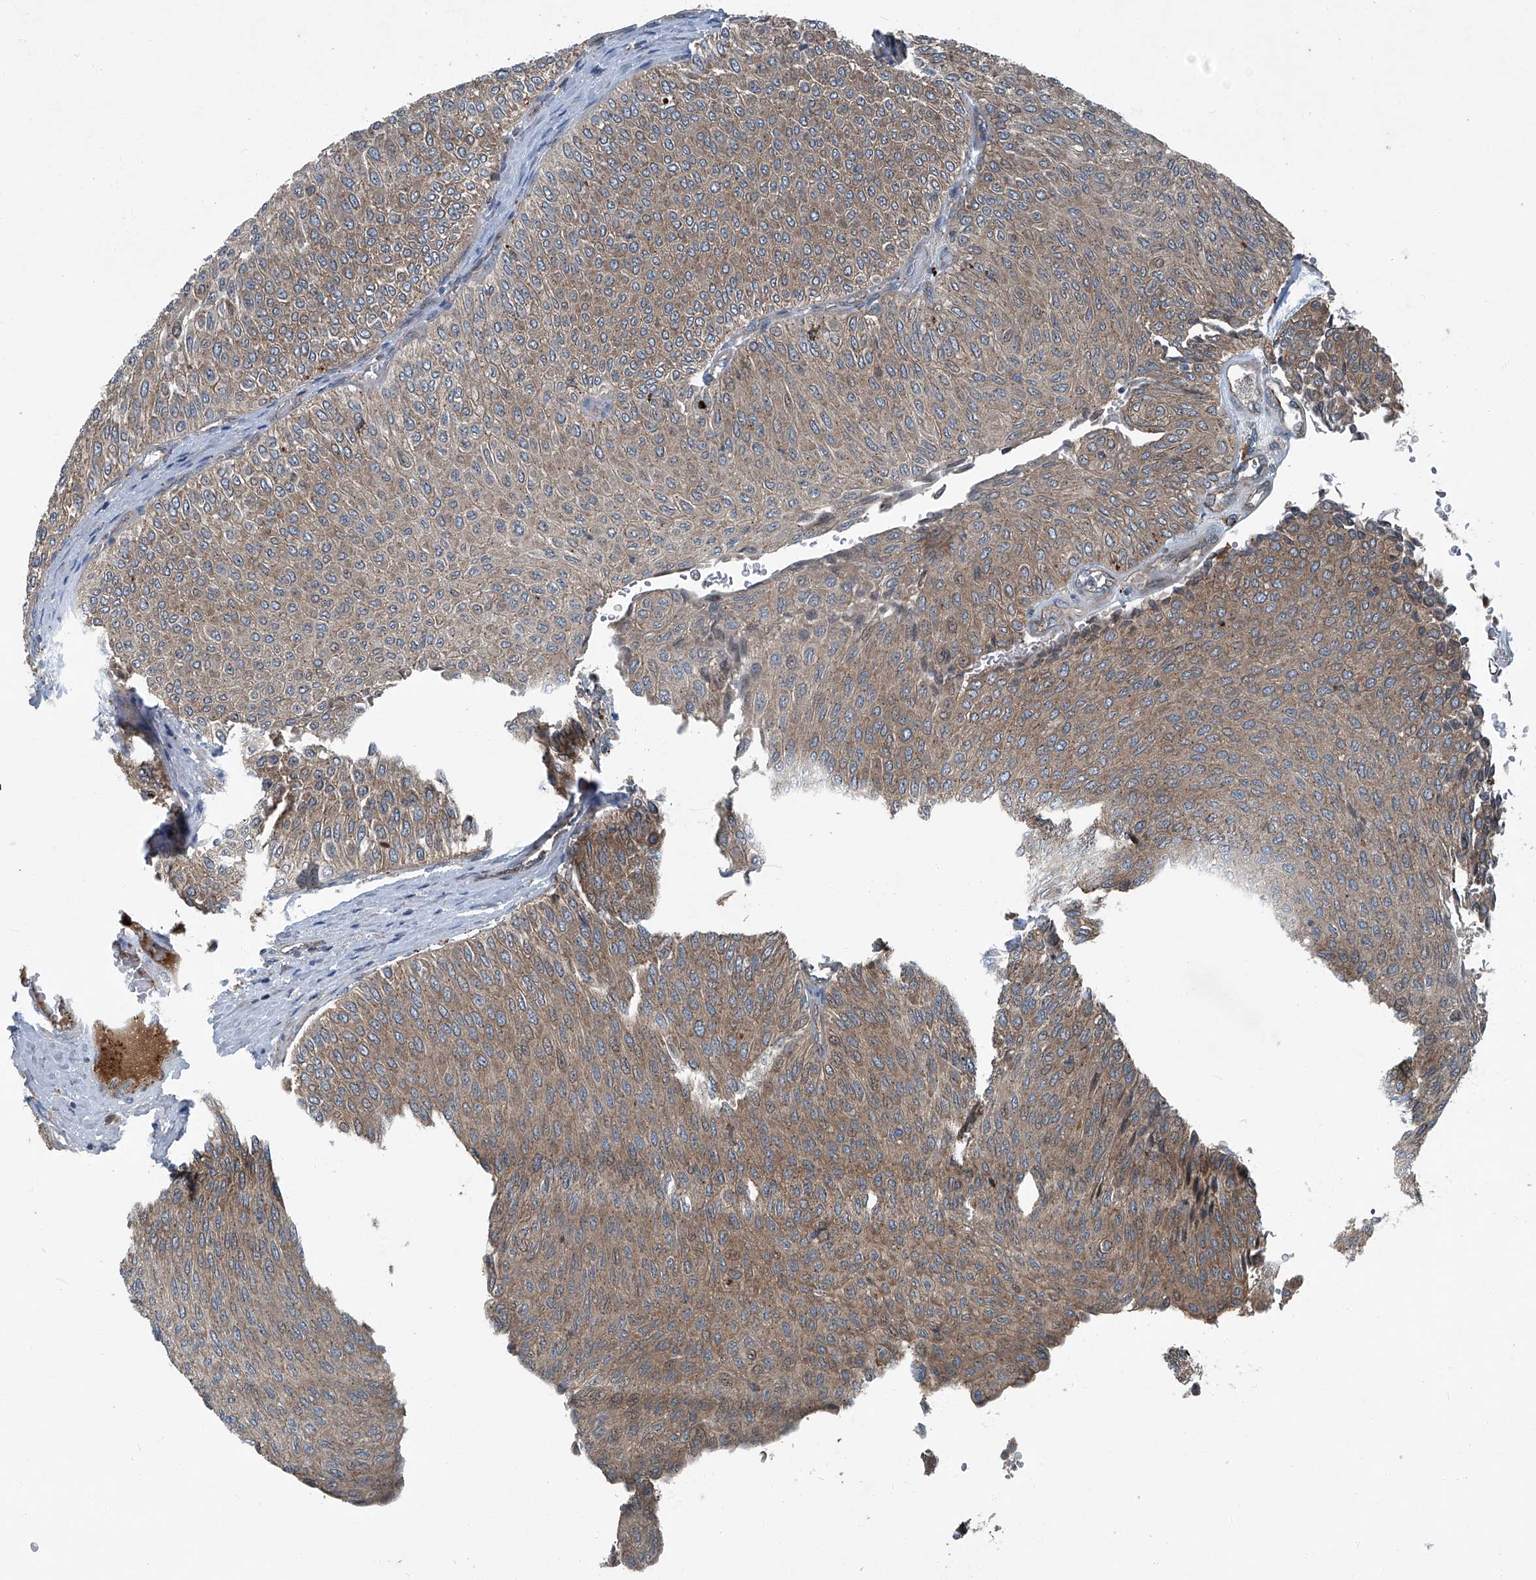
{"staining": {"intensity": "moderate", "quantity": ">75%", "location": "cytoplasmic/membranous"}, "tissue": "urothelial cancer", "cell_type": "Tumor cells", "image_type": "cancer", "snomed": [{"axis": "morphology", "description": "Urothelial carcinoma, Low grade"}, {"axis": "topography", "description": "Urinary bladder"}], "caption": "Human urothelial carcinoma (low-grade) stained with a protein marker demonstrates moderate staining in tumor cells.", "gene": "SENP2", "patient": {"sex": "male", "age": 78}}